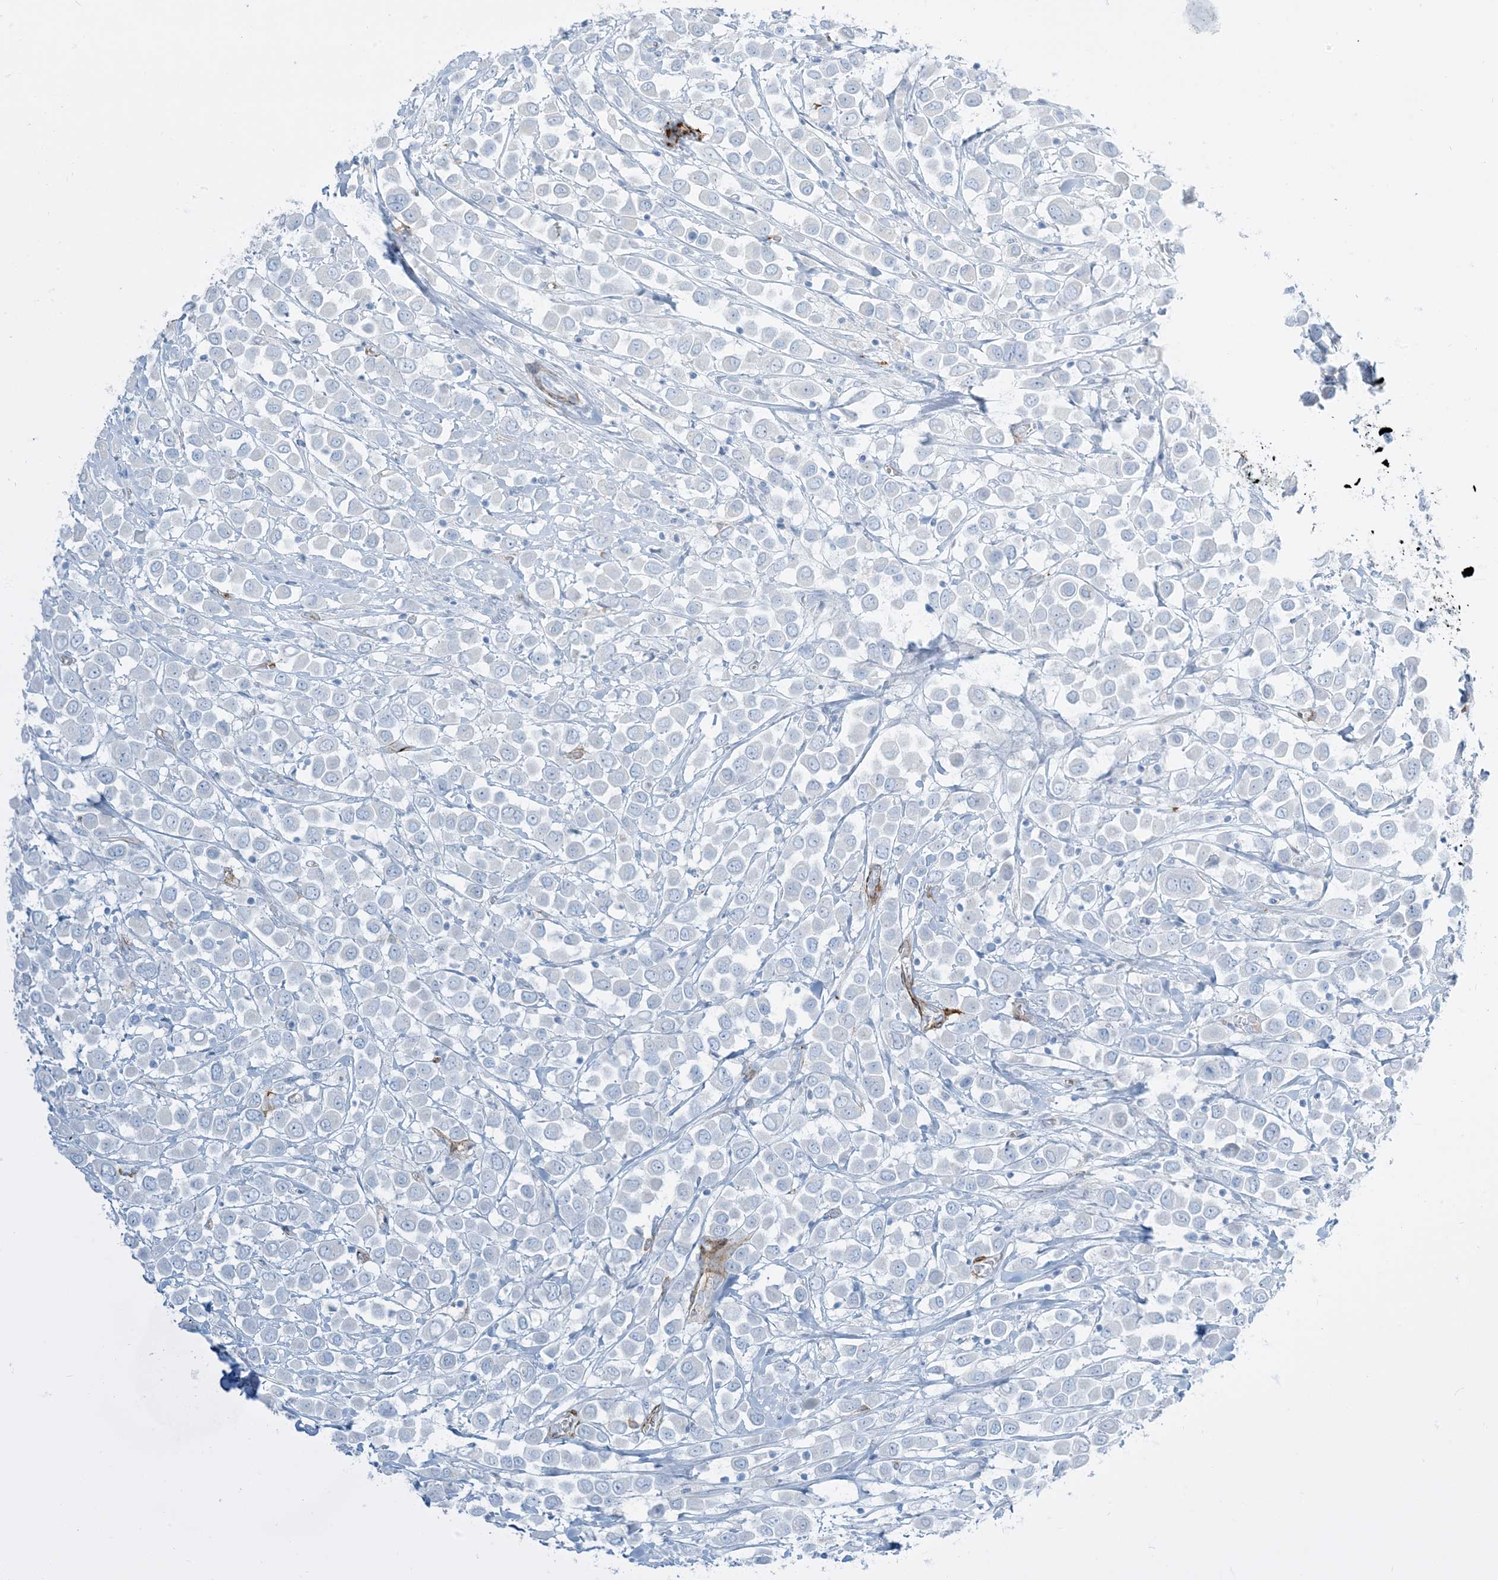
{"staining": {"intensity": "negative", "quantity": "none", "location": "none"}, "tissue": "breast cancer", "cell_type": "Tumor cells", "image_type": "cancer", "snomed": [{"axis": "morphology", "description": "Duct carcinoma"}, {"axis": "topography", "description": "Breast"}], "caption": "Human breast cancer (invasive ductal carcinoma) stained for a protein using immunohistochemistry displays no expression in tumor cells.", "gene": "EPS8L3", "patient": {"sex": "female", "age": 61}}